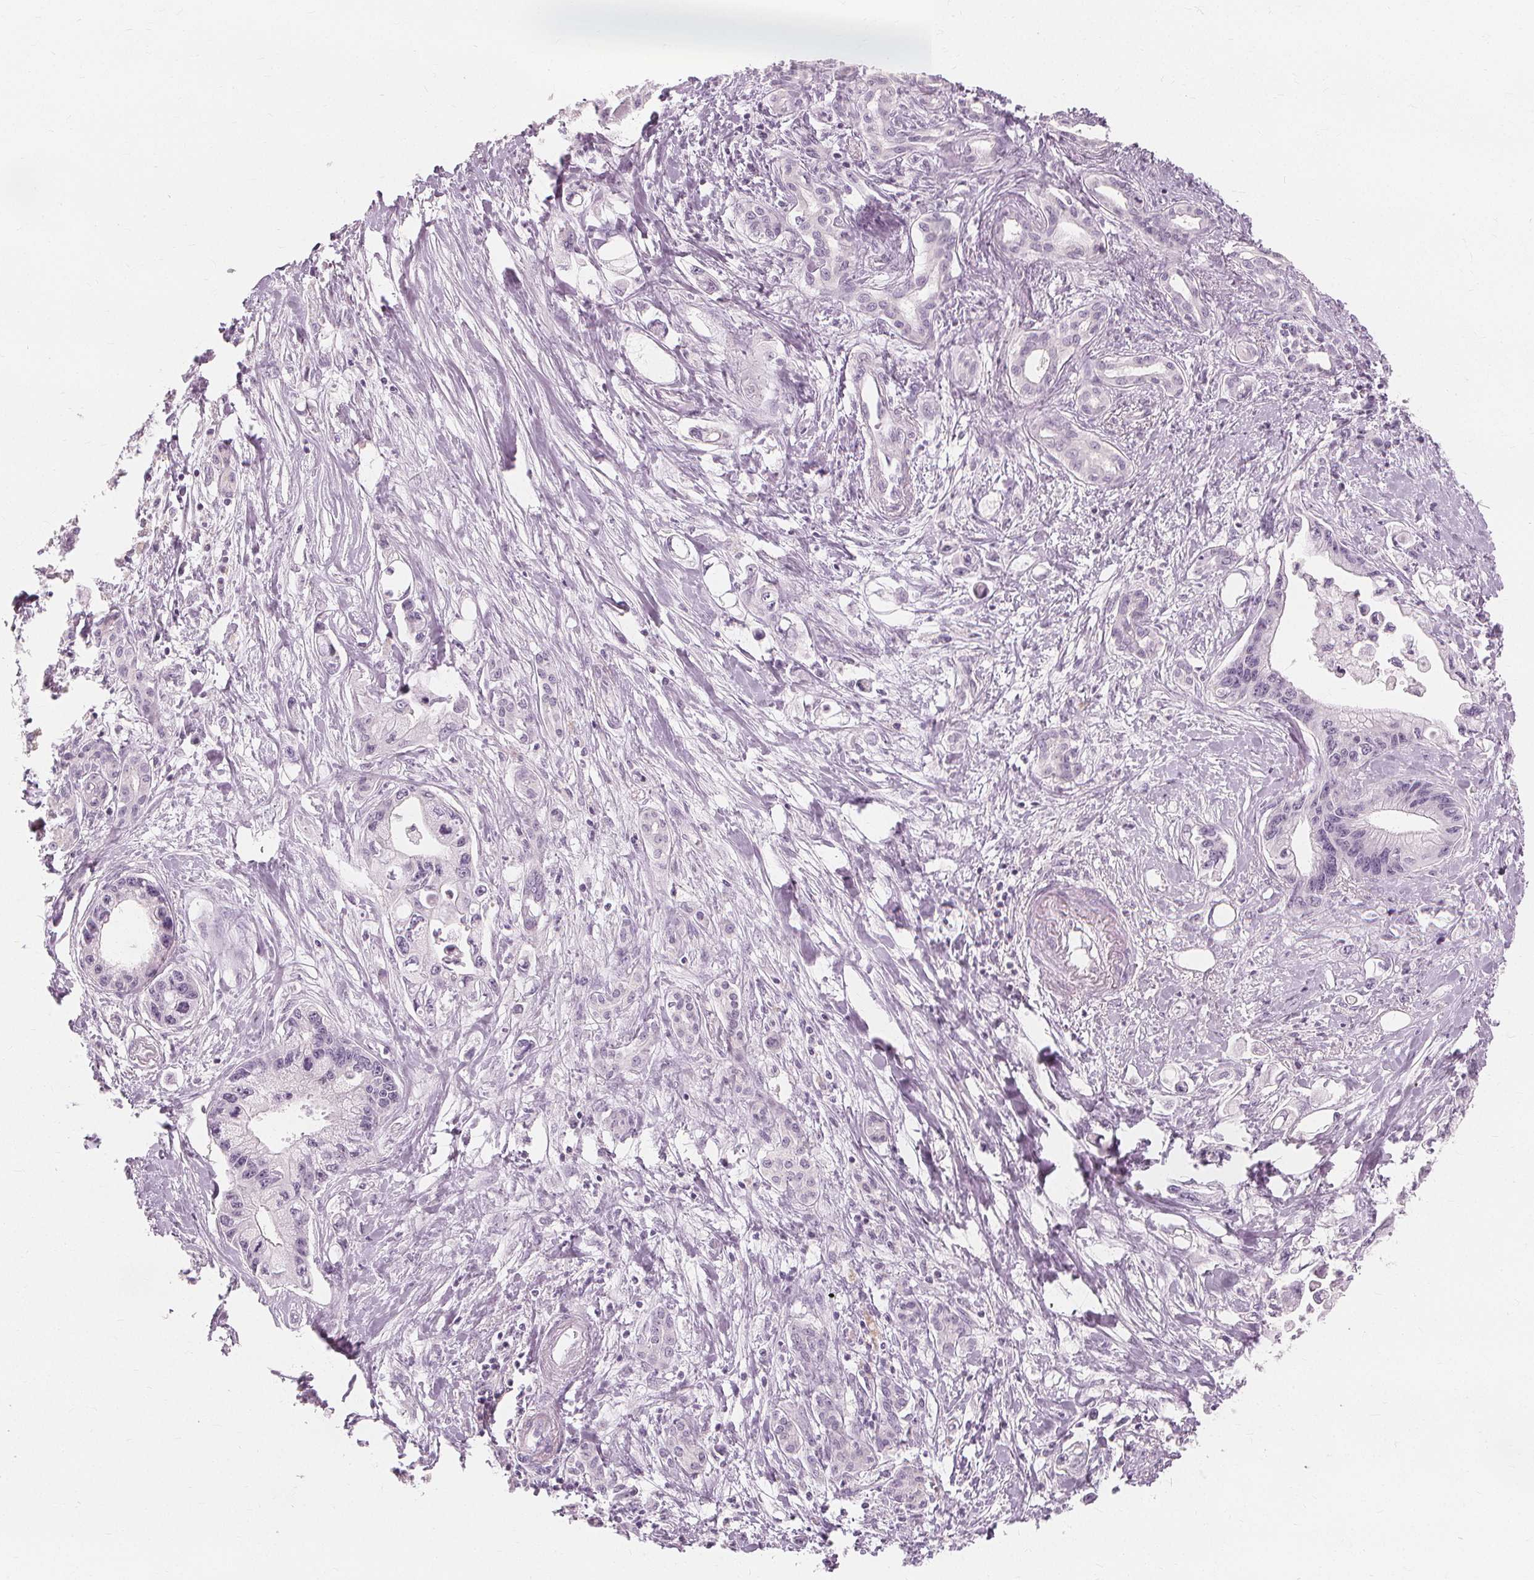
{"staining": {"intensity": "negative", "quantity": "none", "location": "none"}, "tissue": "pancreatic cancer", "cell_type": "Tumor cells", "image_type": "cancer", "snomed": [{"axis": "morphology", "description": "Adenocarcinoma, NOS"}, {"axis": "topography", "description": "Pancreas"}], "caption": "The photomicrograph shows no significant positivity in tumor cells of pancreatic cancer (adenocarcinoma).", "gene": "MUC12", "patient": {"sex": "male", "age": 61}}